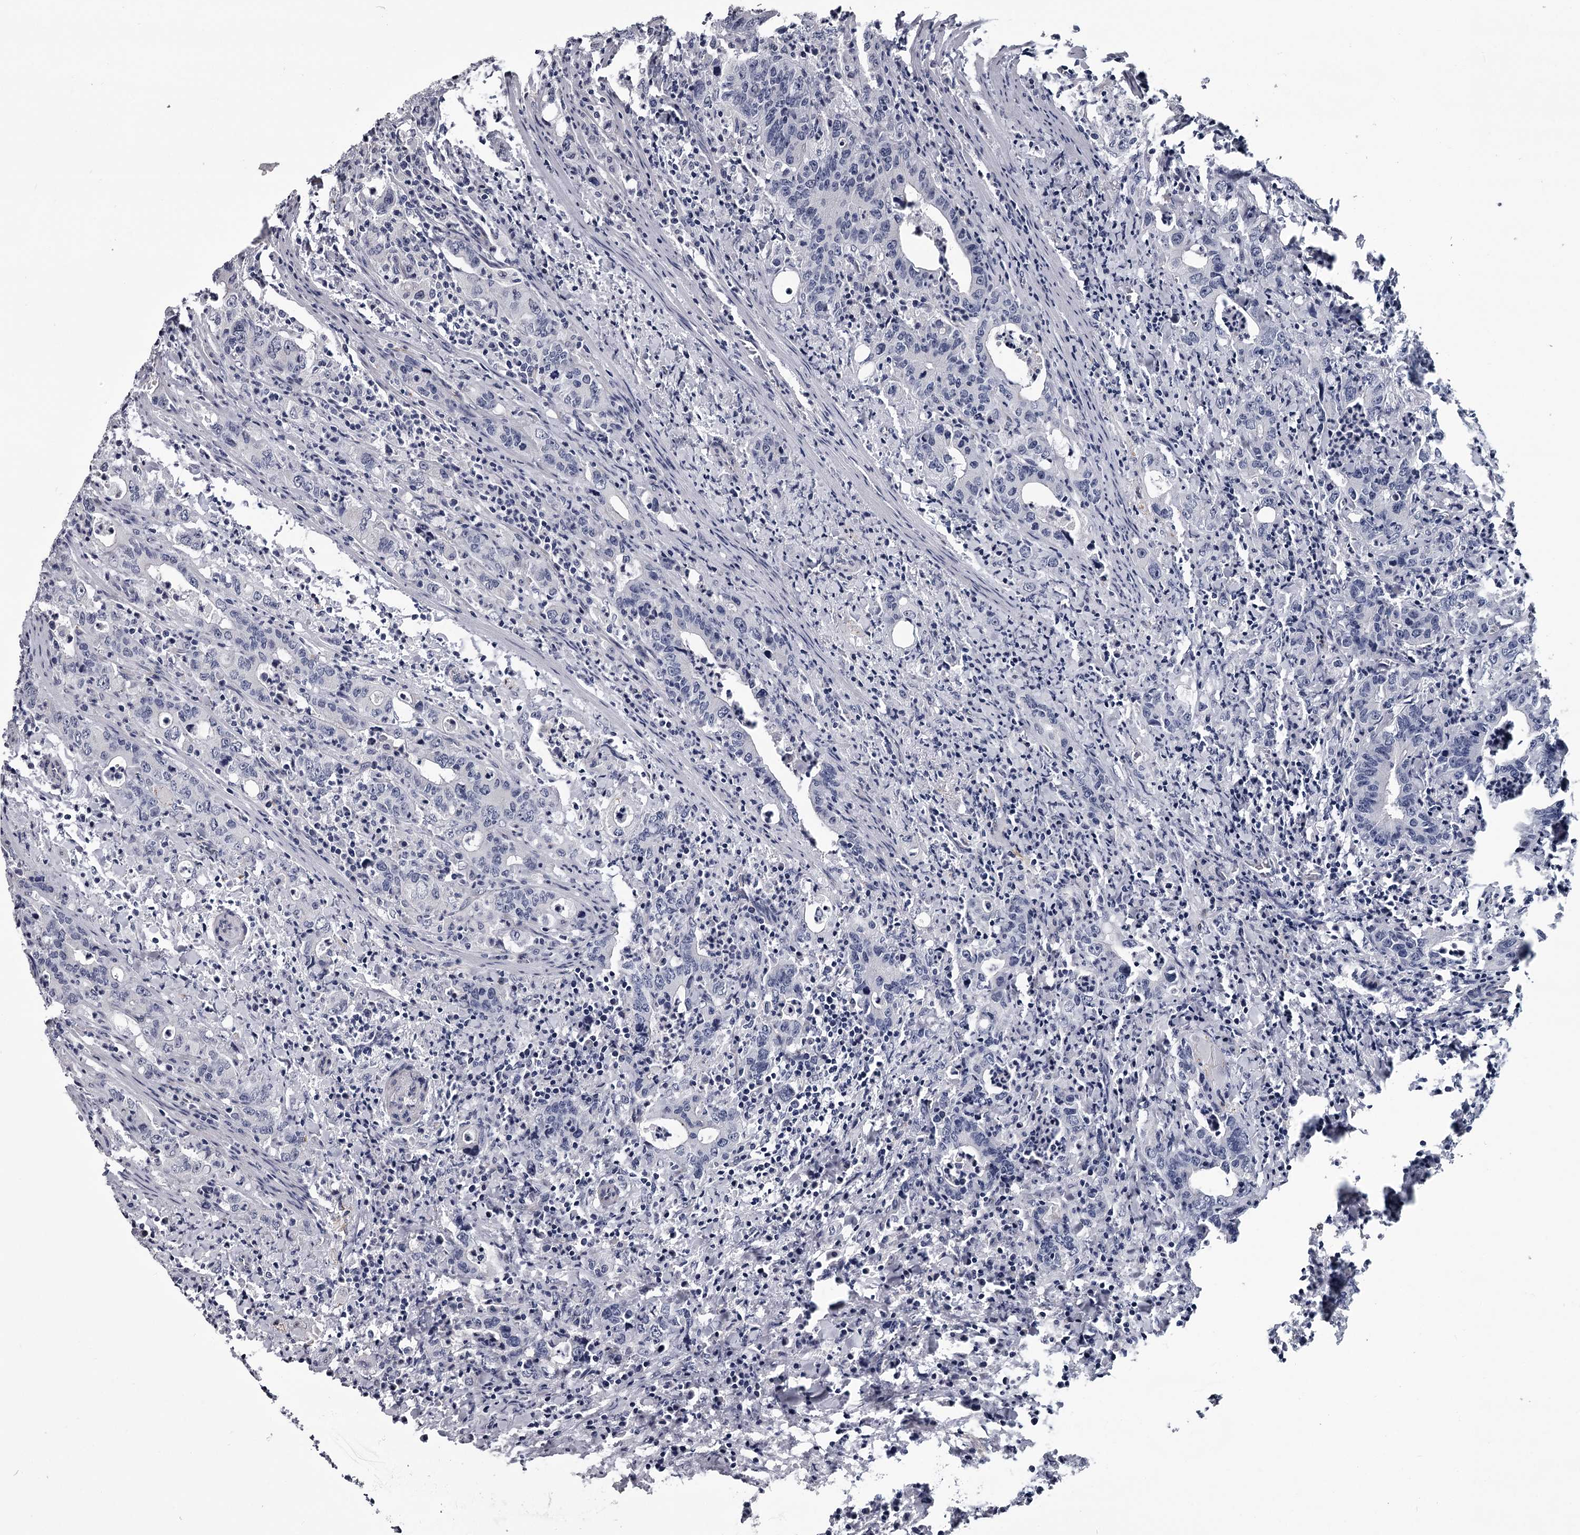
{"staining": {"intensity": "negative", "quantity": "none", "location": "none"}, "tissue": "colorectal cancer", "cell_type": "Tumor cells", "image_type": "cancer", "snomed": [{"axis": "morphology", "description": "Adenocarcinoma, NOS"}, {"axis": "topography", "description": "Colon"}], "caption": "A micrograph of human adenocarcinoma (colorectal) is negative for staining in tumor cells.", "gene": "PRPF40B", "patient": {"sex": "female", "age": 75}}